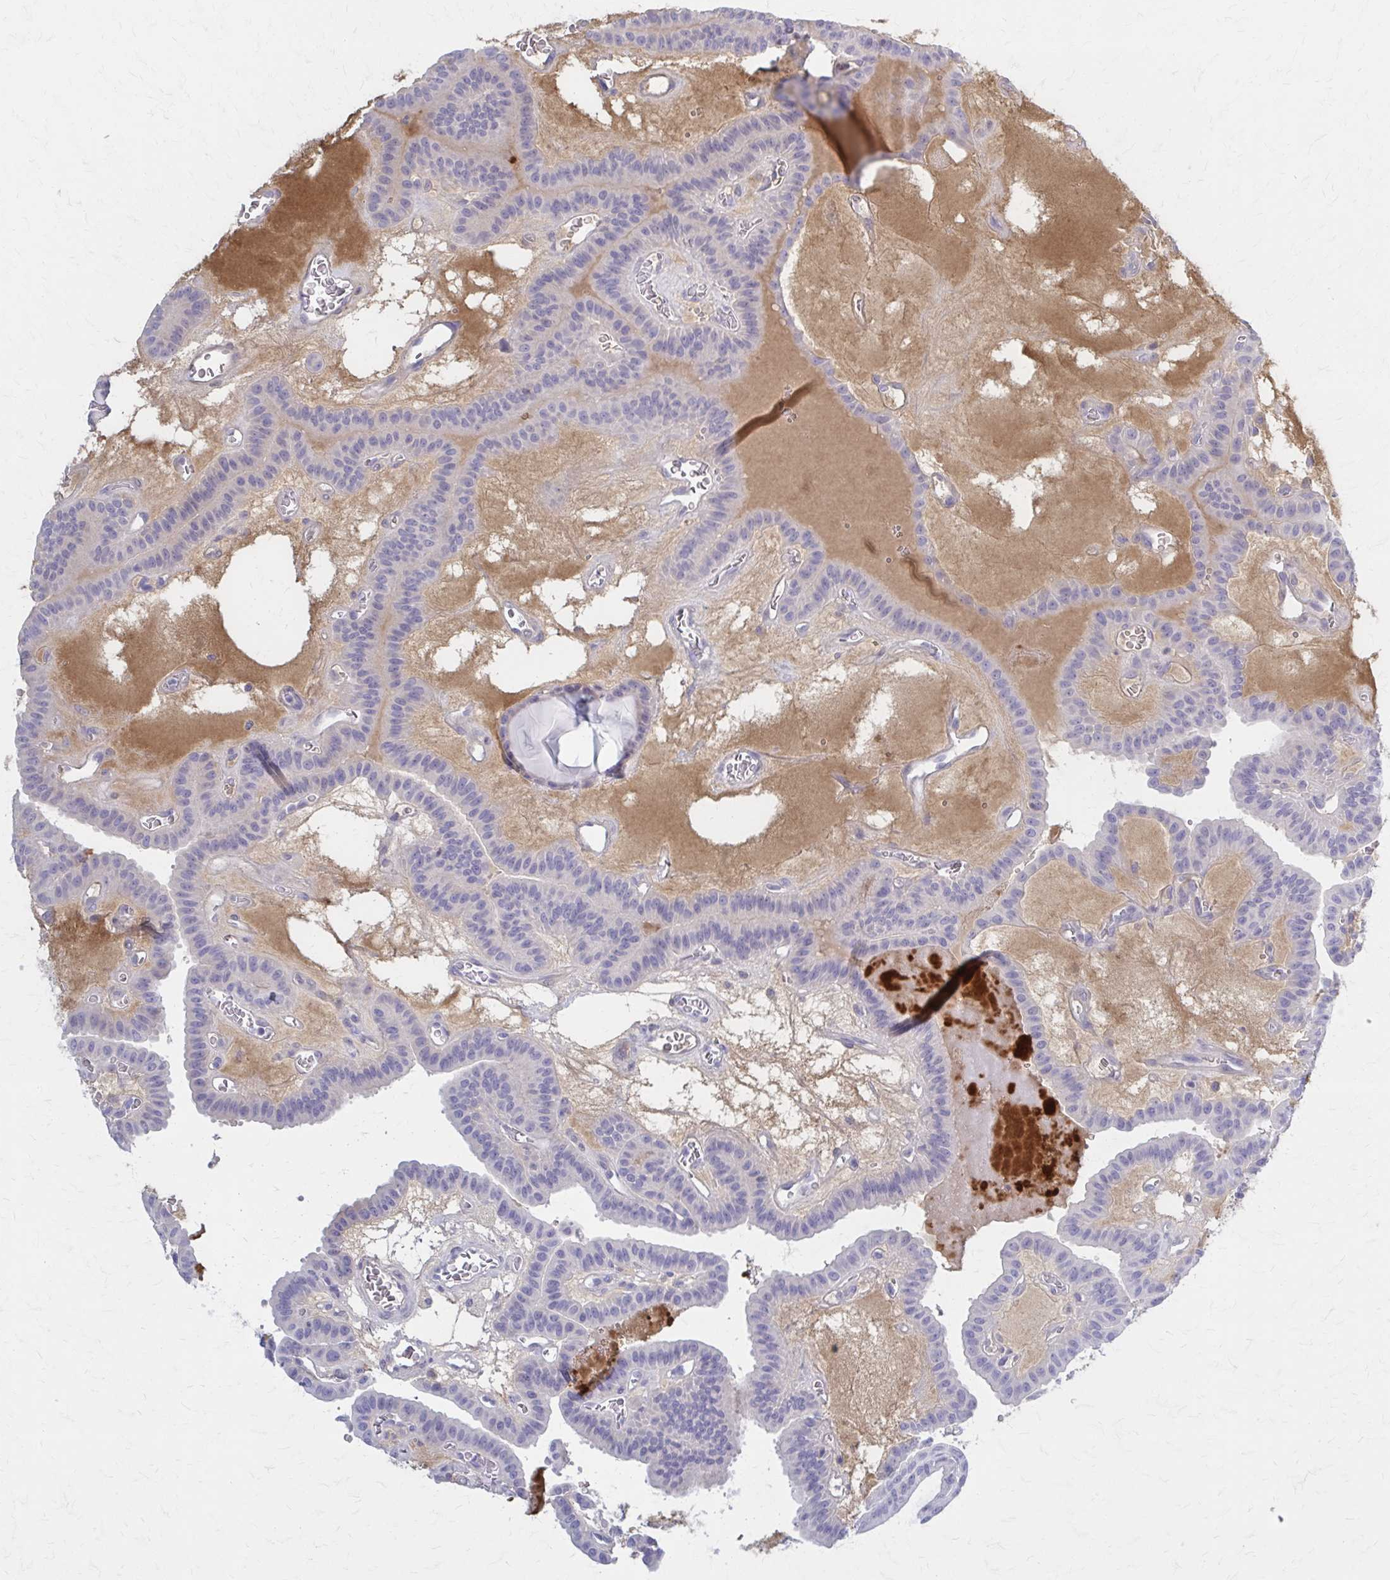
{"staining": {"intensity": "negative", "quantity": "none", "location": "none"}, "tissue": "thyroid cancer", "cell_type": "Tumor cells", "image_type": "cancer", "snomed": [{"axis": "morphology", "description": "Papillary adenocarcinoma, NOS"}, {"axis": "topography", "description": "Thyroid gland"}], "caption": "Tumor cells are negative for brown protein staining in thyroid cancer.", "gene": "SERPIND1", "patient": {"sex": "male", "age": 87}}